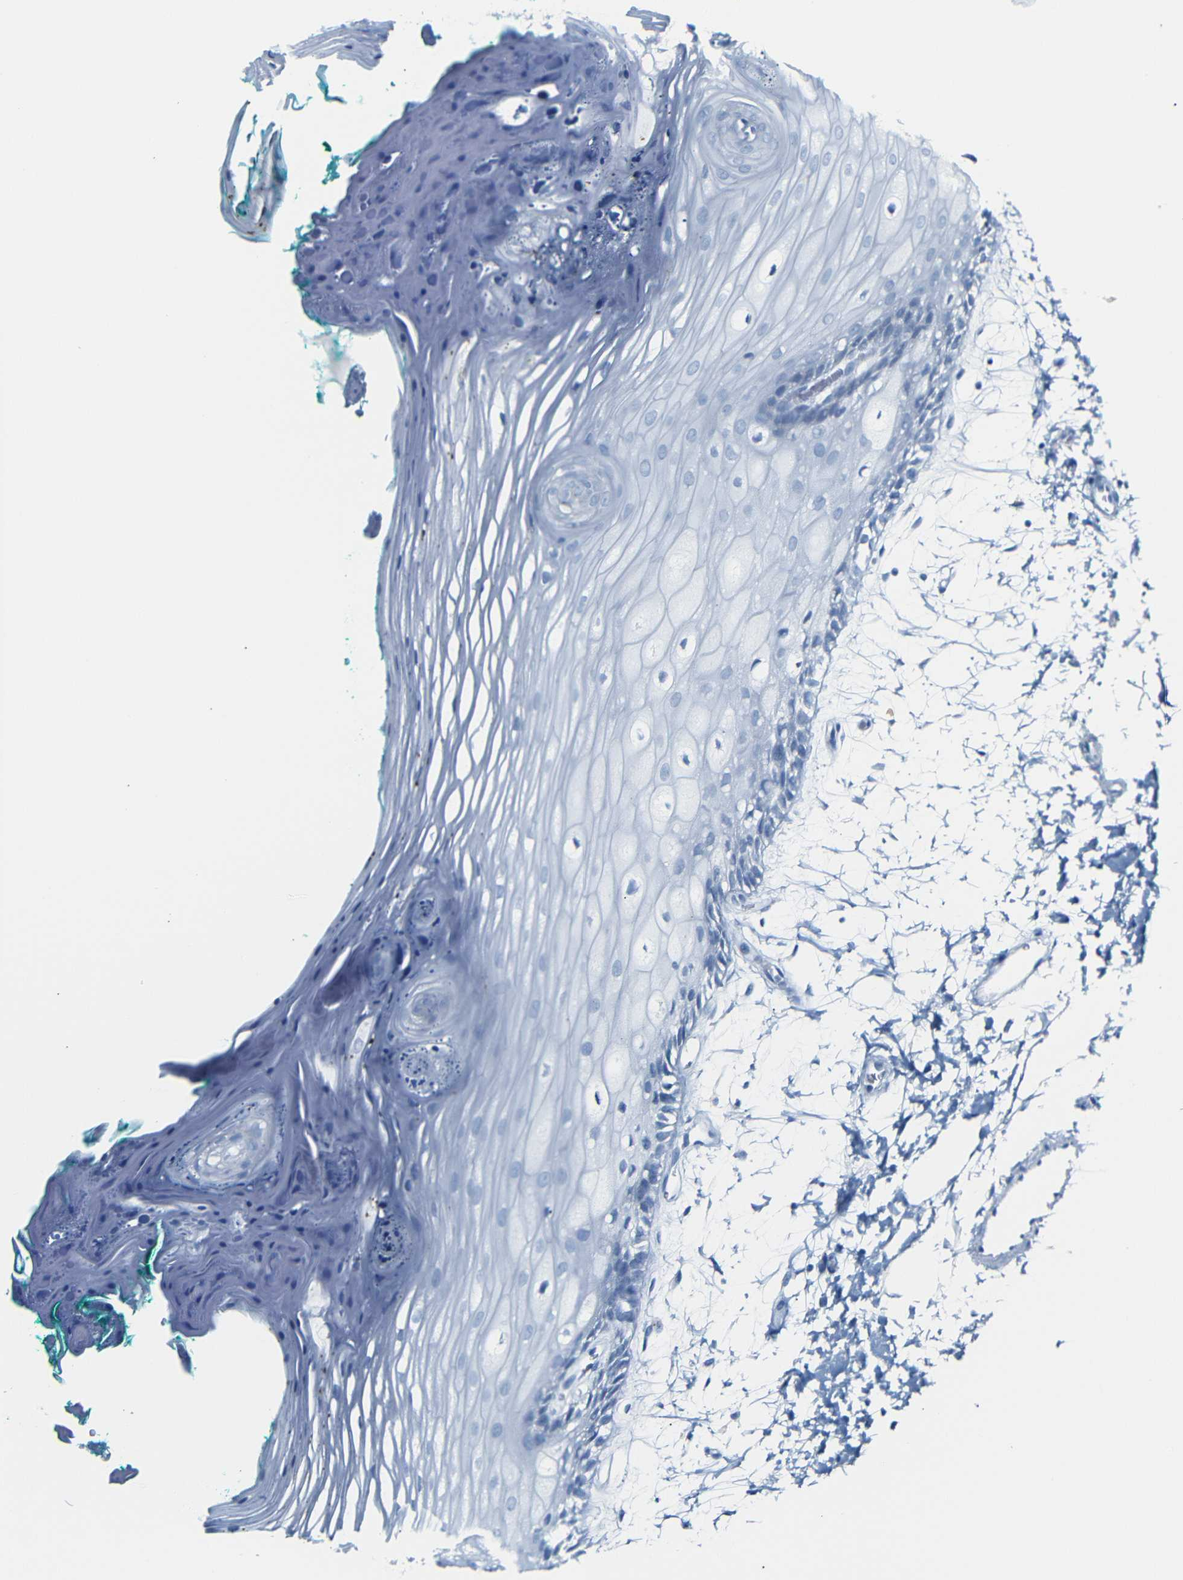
{"staining": {"intensity": "negative", "quantity": "none", "location": "none"}, "tissue": "oral mucosa", "cell_type": "Squamous epithelial cells", "image_type": "normal", "snomed": [{"axis": "morphology", "description": "Normal tissue, NOS"}, {"axis": "topography", "description": "Skeletal muscle"}, {"axis": "topography", "description": "Oral tissue"}, {"axis": "topography", "description": "Peripheral nerve tissue"}], "caption": "Immunohistochemical staining of unremarkable human oral mucosa exhibits no significant staining in squamous epithelial cells. (DAB (3,3'-diaminobenzidine) immunohistochemistry (IHC), high magnification).", "gene": "FCRL1", "patient": {"sex": "female", "age": 84}}